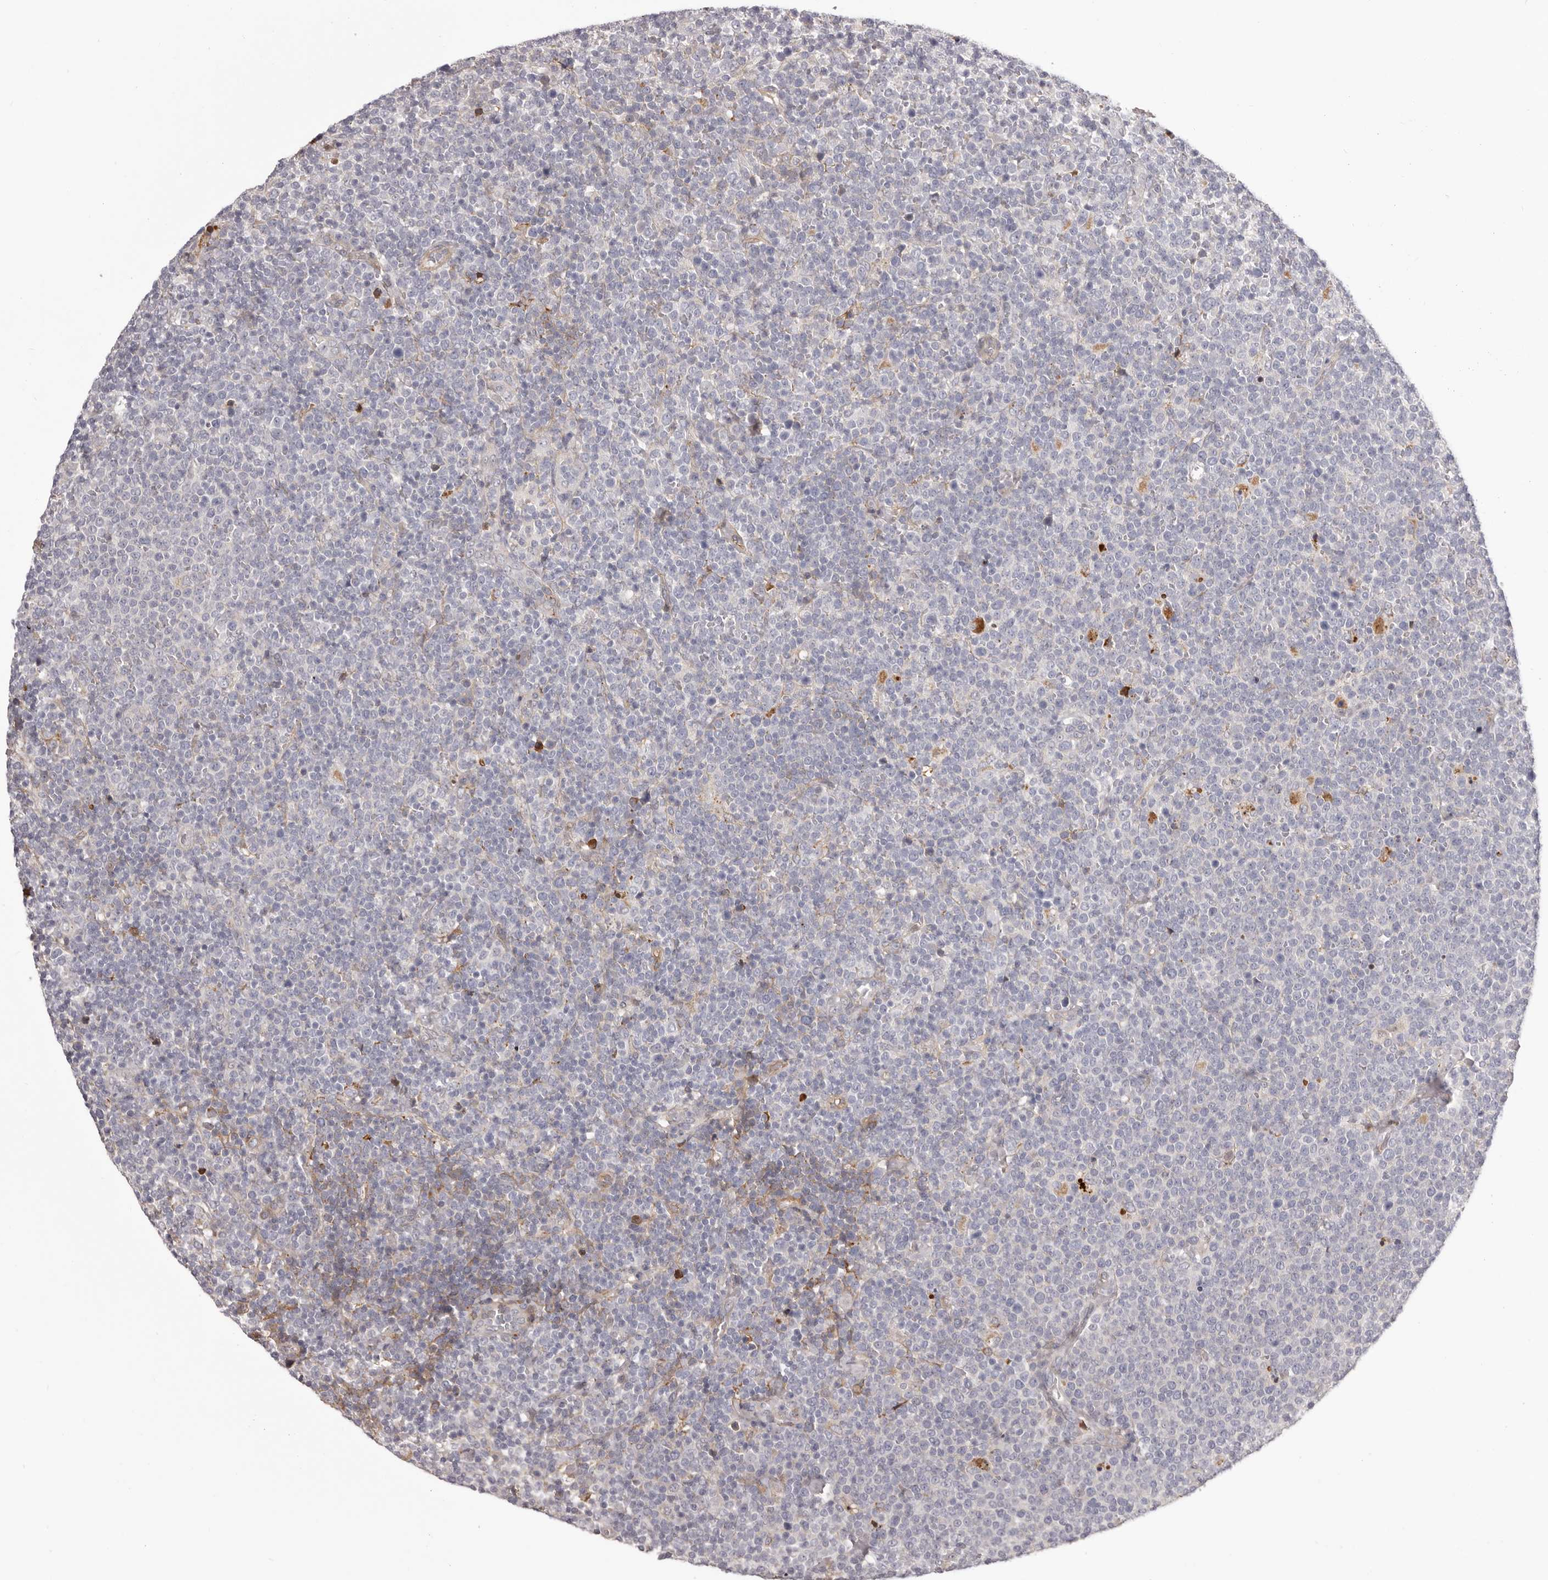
{"staining": {"intensity": "negative", "quantity": "none", "location": "none"}, "tissue": "lymphoma", "cell_type": "Tumor cells", "image_type": "cancer", "snomed": [{"axis": "morphology", "description": "Malignant lymphoma, non-Hodgkin's type, High grade"}, {"axis": "topography", "description": "Lymph node"}], "caption": "An IHC histopathology image of high-grade malignant lymphoma, non-Hodgkin's type is shown. There is no staining in tumor cells of high-grade malignant lymphoma, non-Hodgkin's type. (Brightfield microscopy of DAB immunohistochemistry (IHC) at high magnification).", "gene": "OTUD3", "patient": {"sex": "male", "age": 61}}